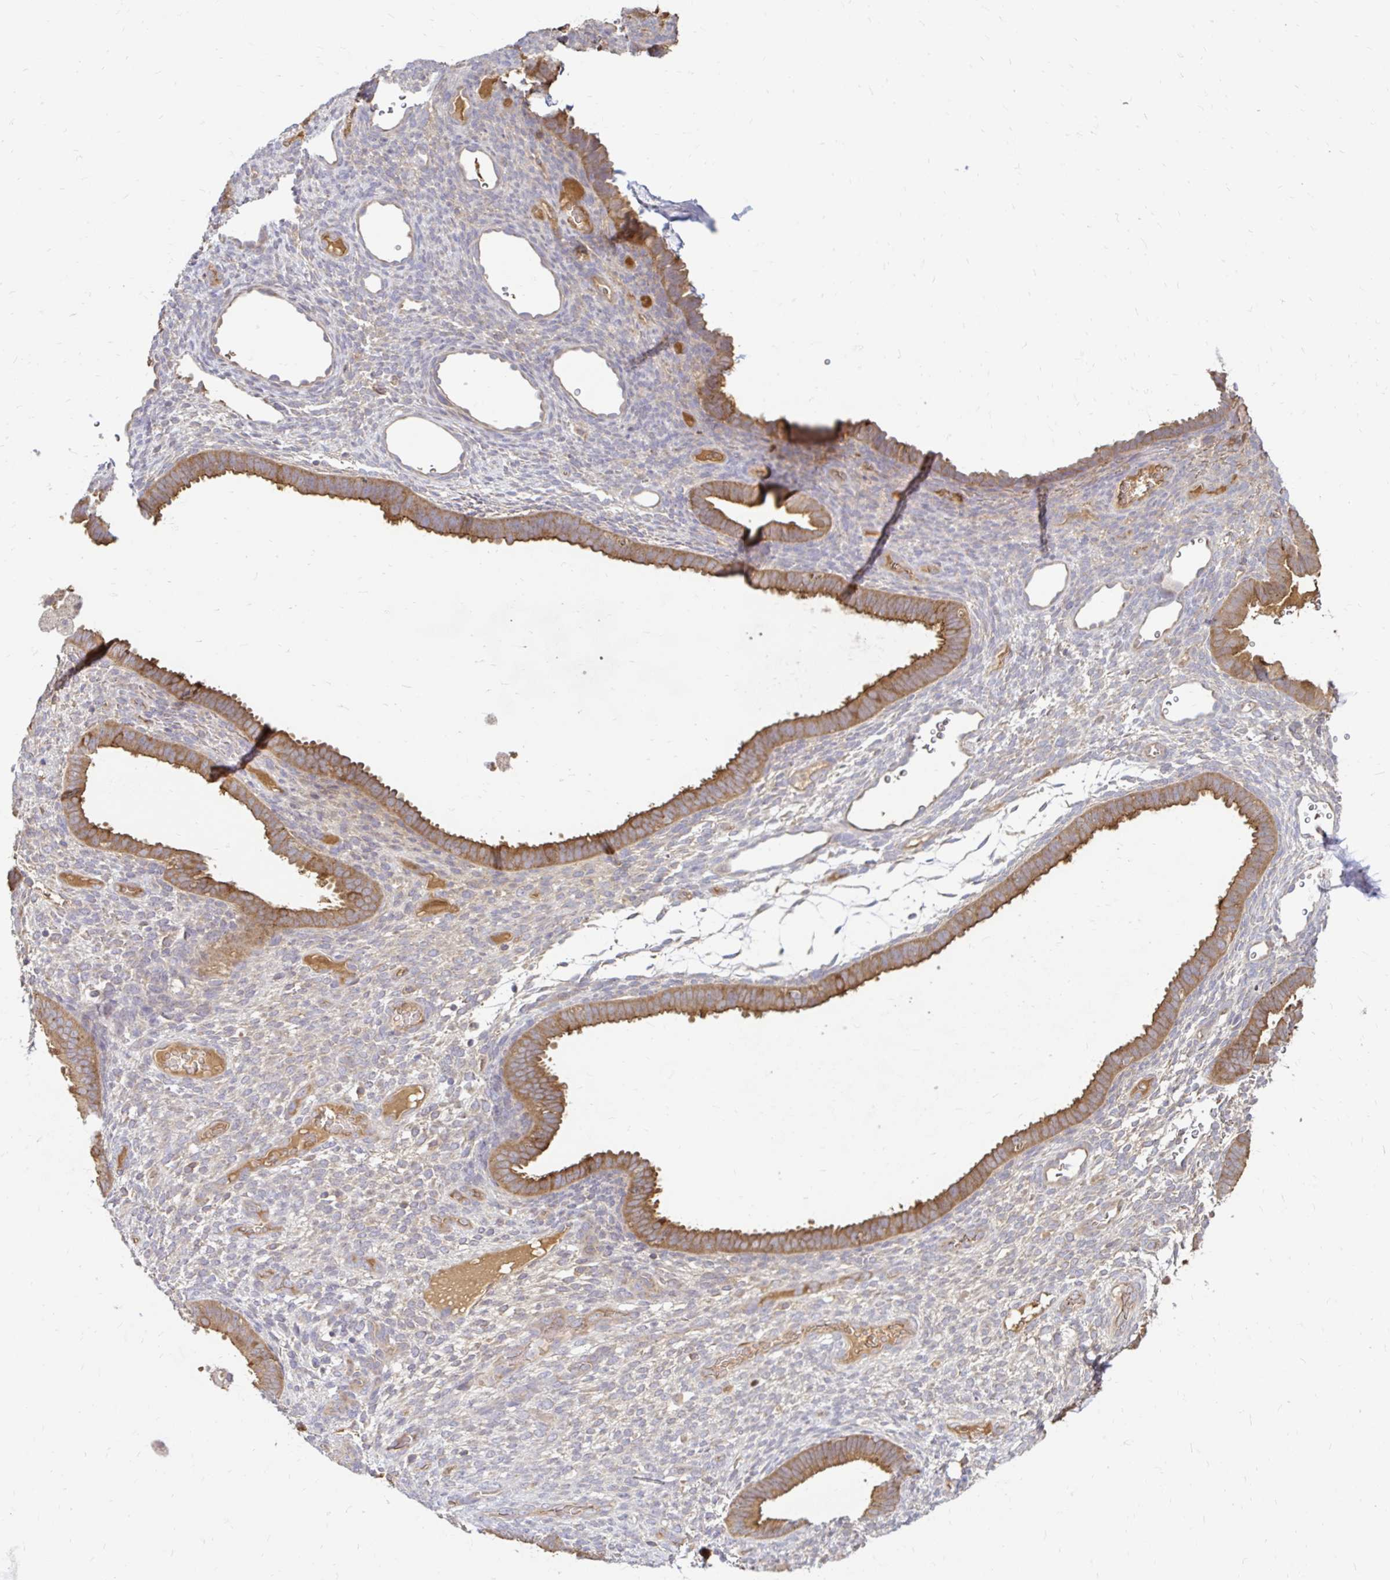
{"staining": {"intensity": "negative", "quantity": "none", "location": "none"}, "tissue": "endometrium", "cell_type": "Cells in endometrial stroma", "image_type": "normal", "snomed": [{"axis": "morphology", "description": "Normal tissue, NOS"}, {"axis": "topography", "description": "Endometrium"}], "caption": "The image shows no significant positivity in cells in endometrial stroma of endometrium.", "gene": "ARHGEF37", "patient": {"sex": "female", "age": 34}}